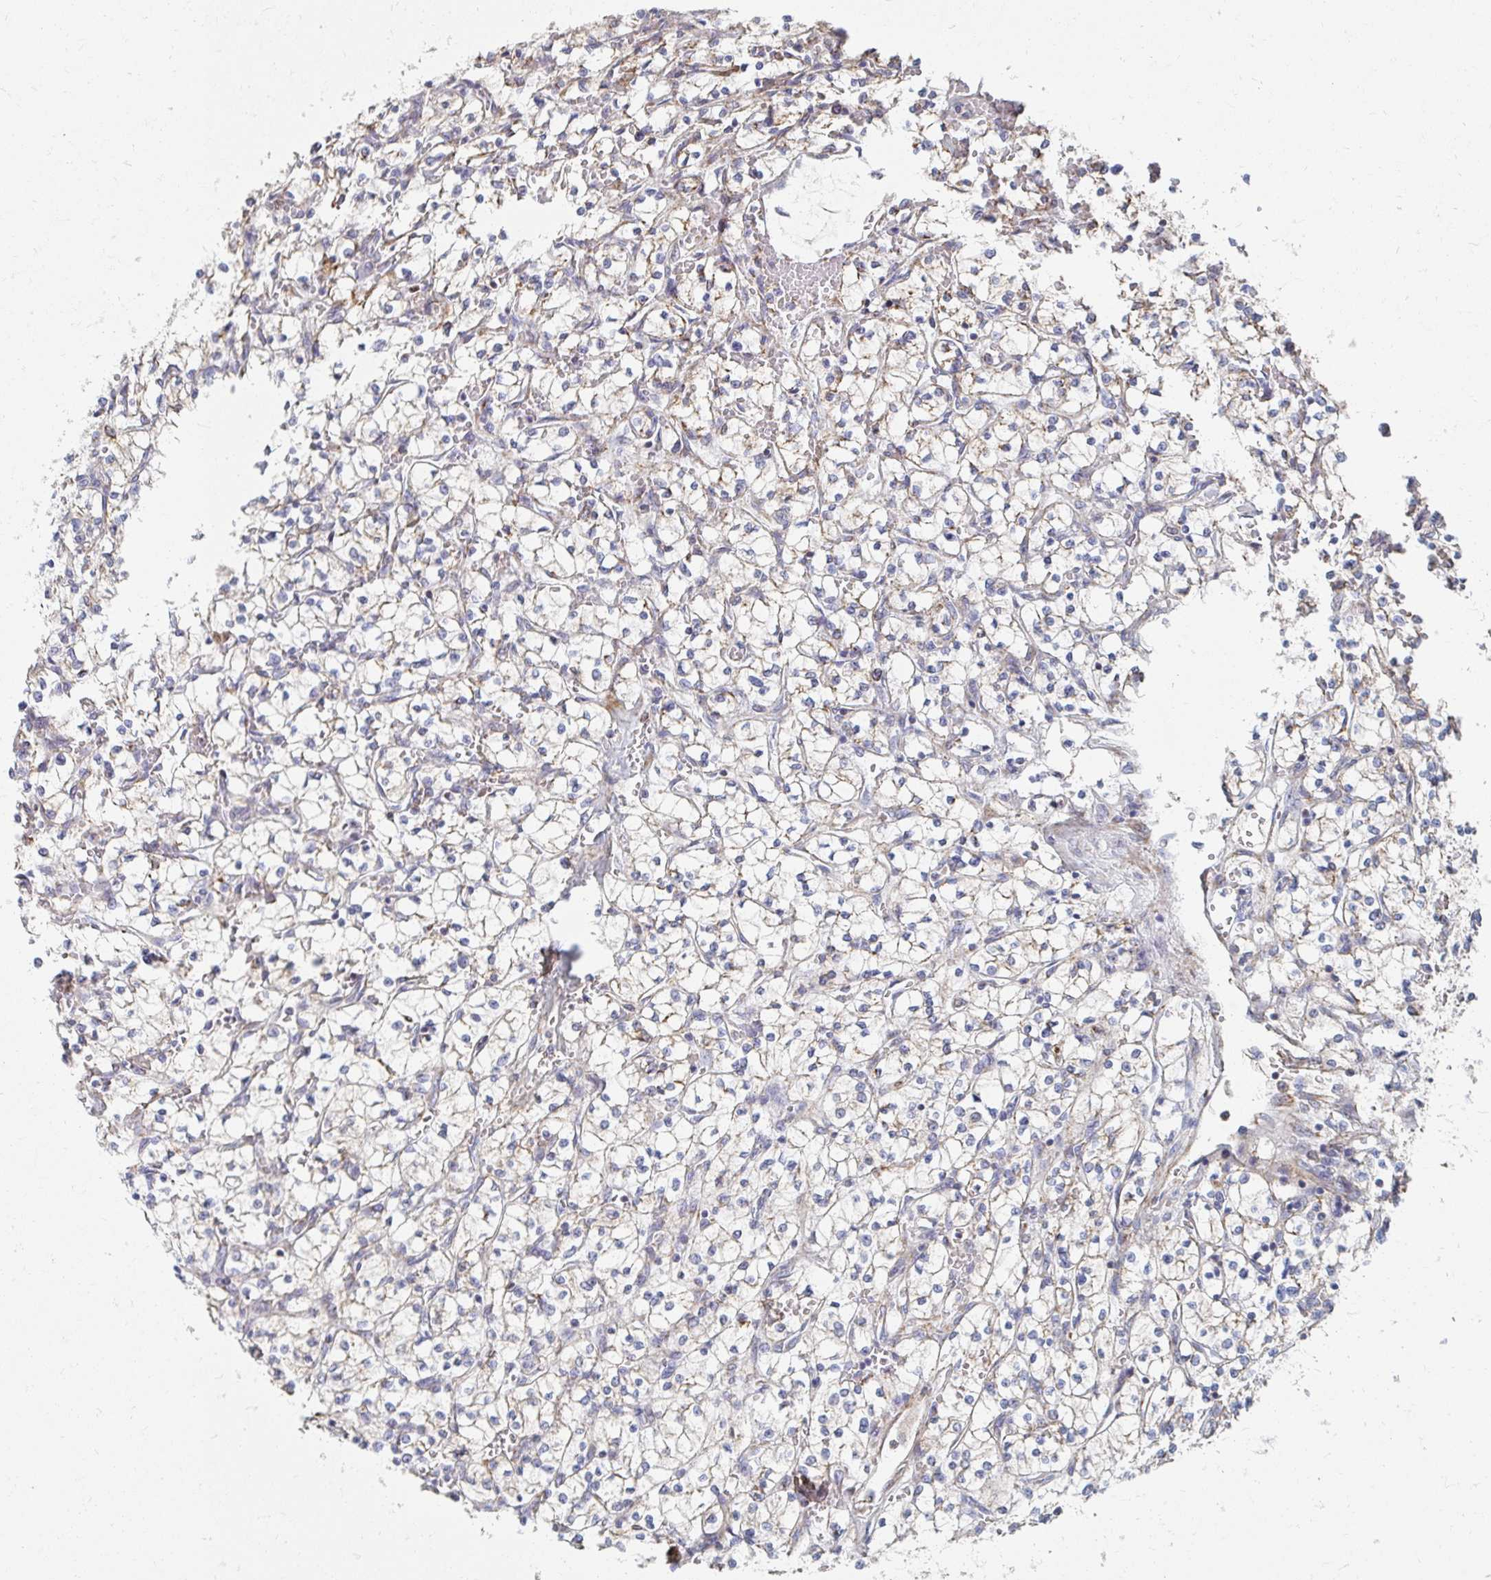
{"staining": {"intensity": "negative", "quantity": "none", "location": "none"}, "tissue": "renal cancer", "cell_type": "Tumor cells", "image_type": "cancer", "snomed": [{"axis": "morphology", "description": "Adenocarcinoma, NOS"}, {"axis": "topography", "description": "Kidney"}], "caption": "The histopathology image shows no significant positivity in tumor cells of adenocarcinoma (renal).", "gene": "MAVS", "patient": {"sex": "female", "age": 64}}